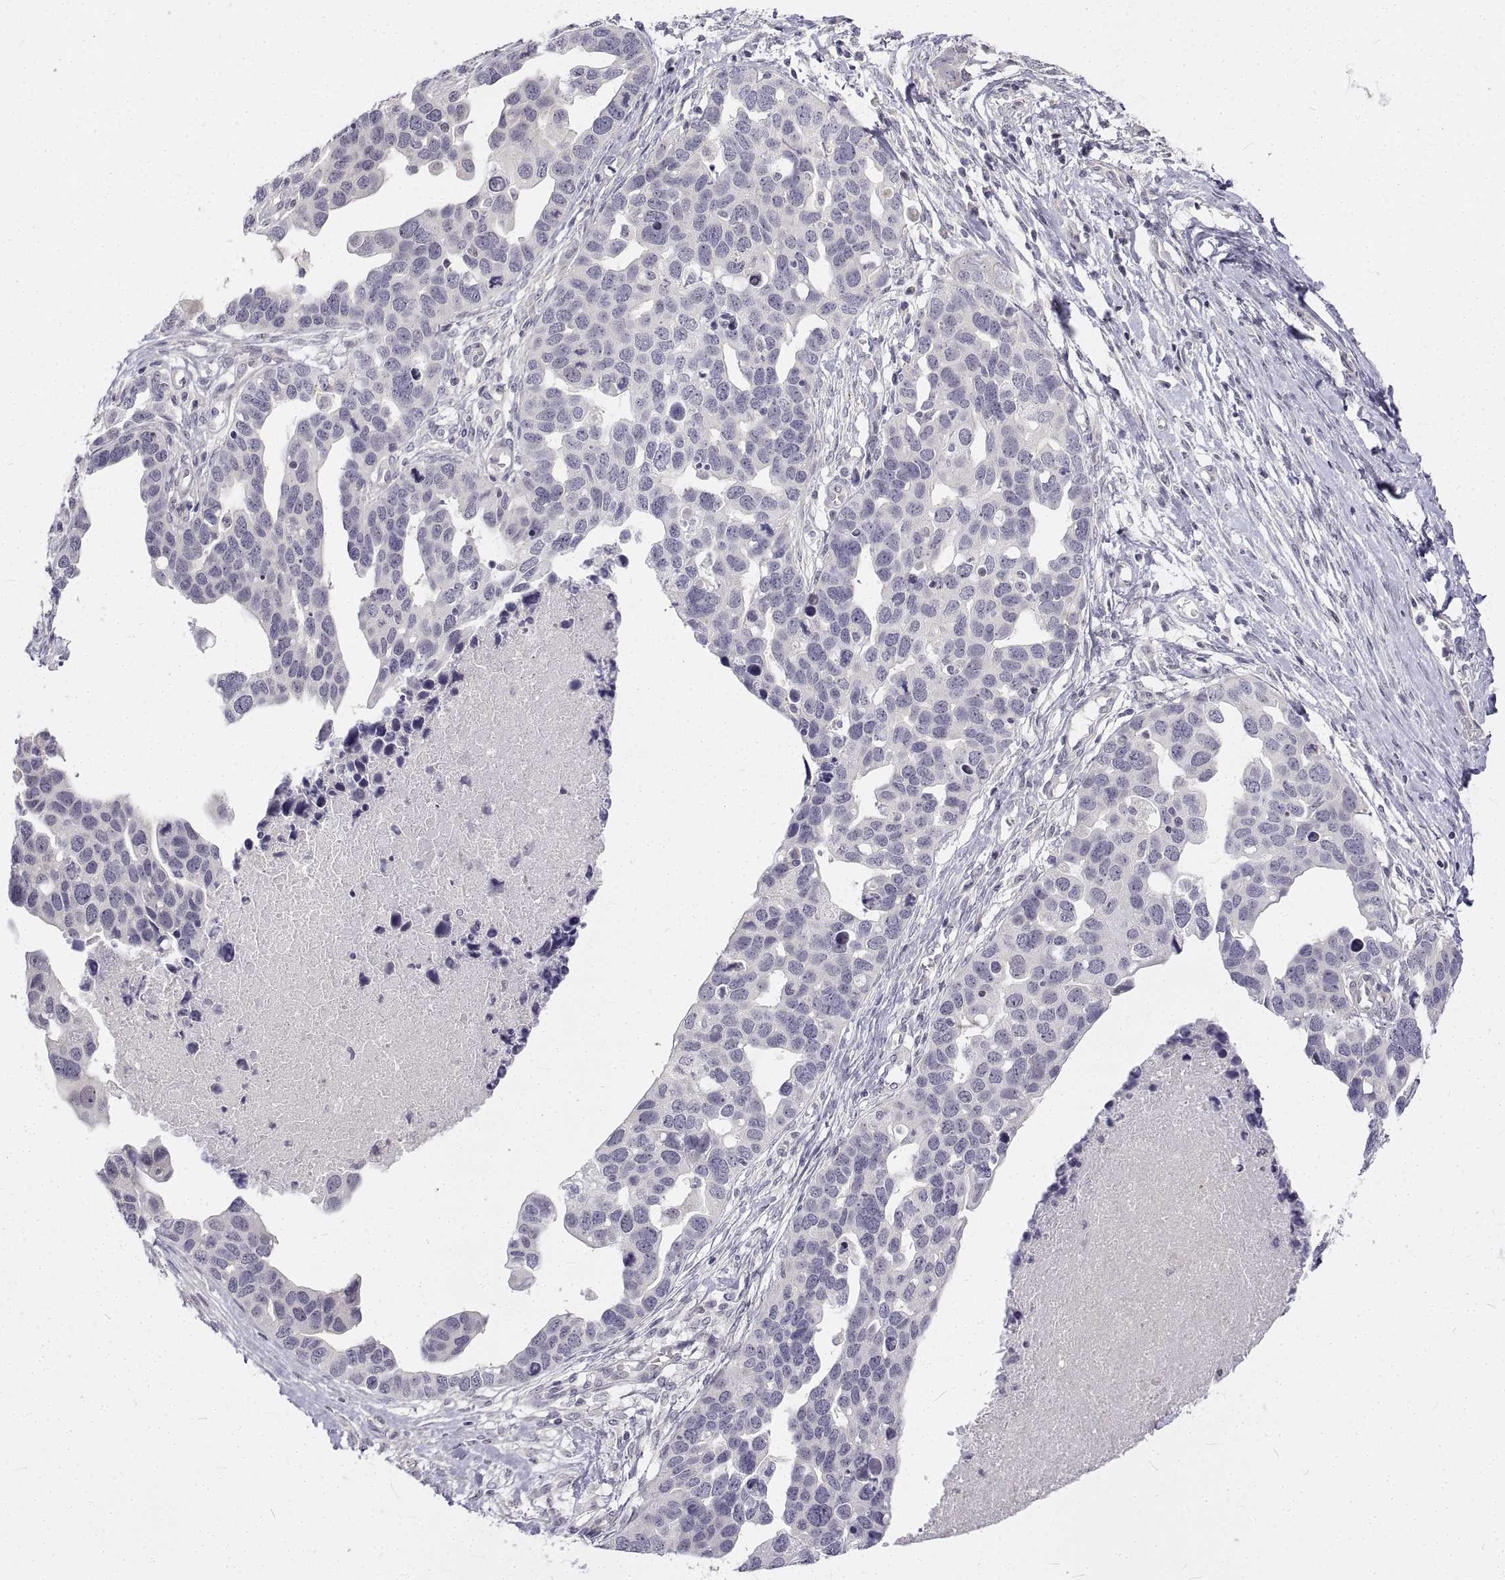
{"staining": {"intensity": "negative", "quantity": "none", "location": "none"}, "tissue": "ovarian cancer", "cell_type": "Tumor cells", "image_type": "cancer", "snomed": [{"axis": "morphology", "description": "Cystadenocarcinoma, serous, NOS"}, {"axis": "topography", "description": "Ovary"}], "caption": "Tumor cells are negative for protein expression in human ovarian cancer.", "gene": "ANO2", "patient": {"sex": "female", "age": 54}}